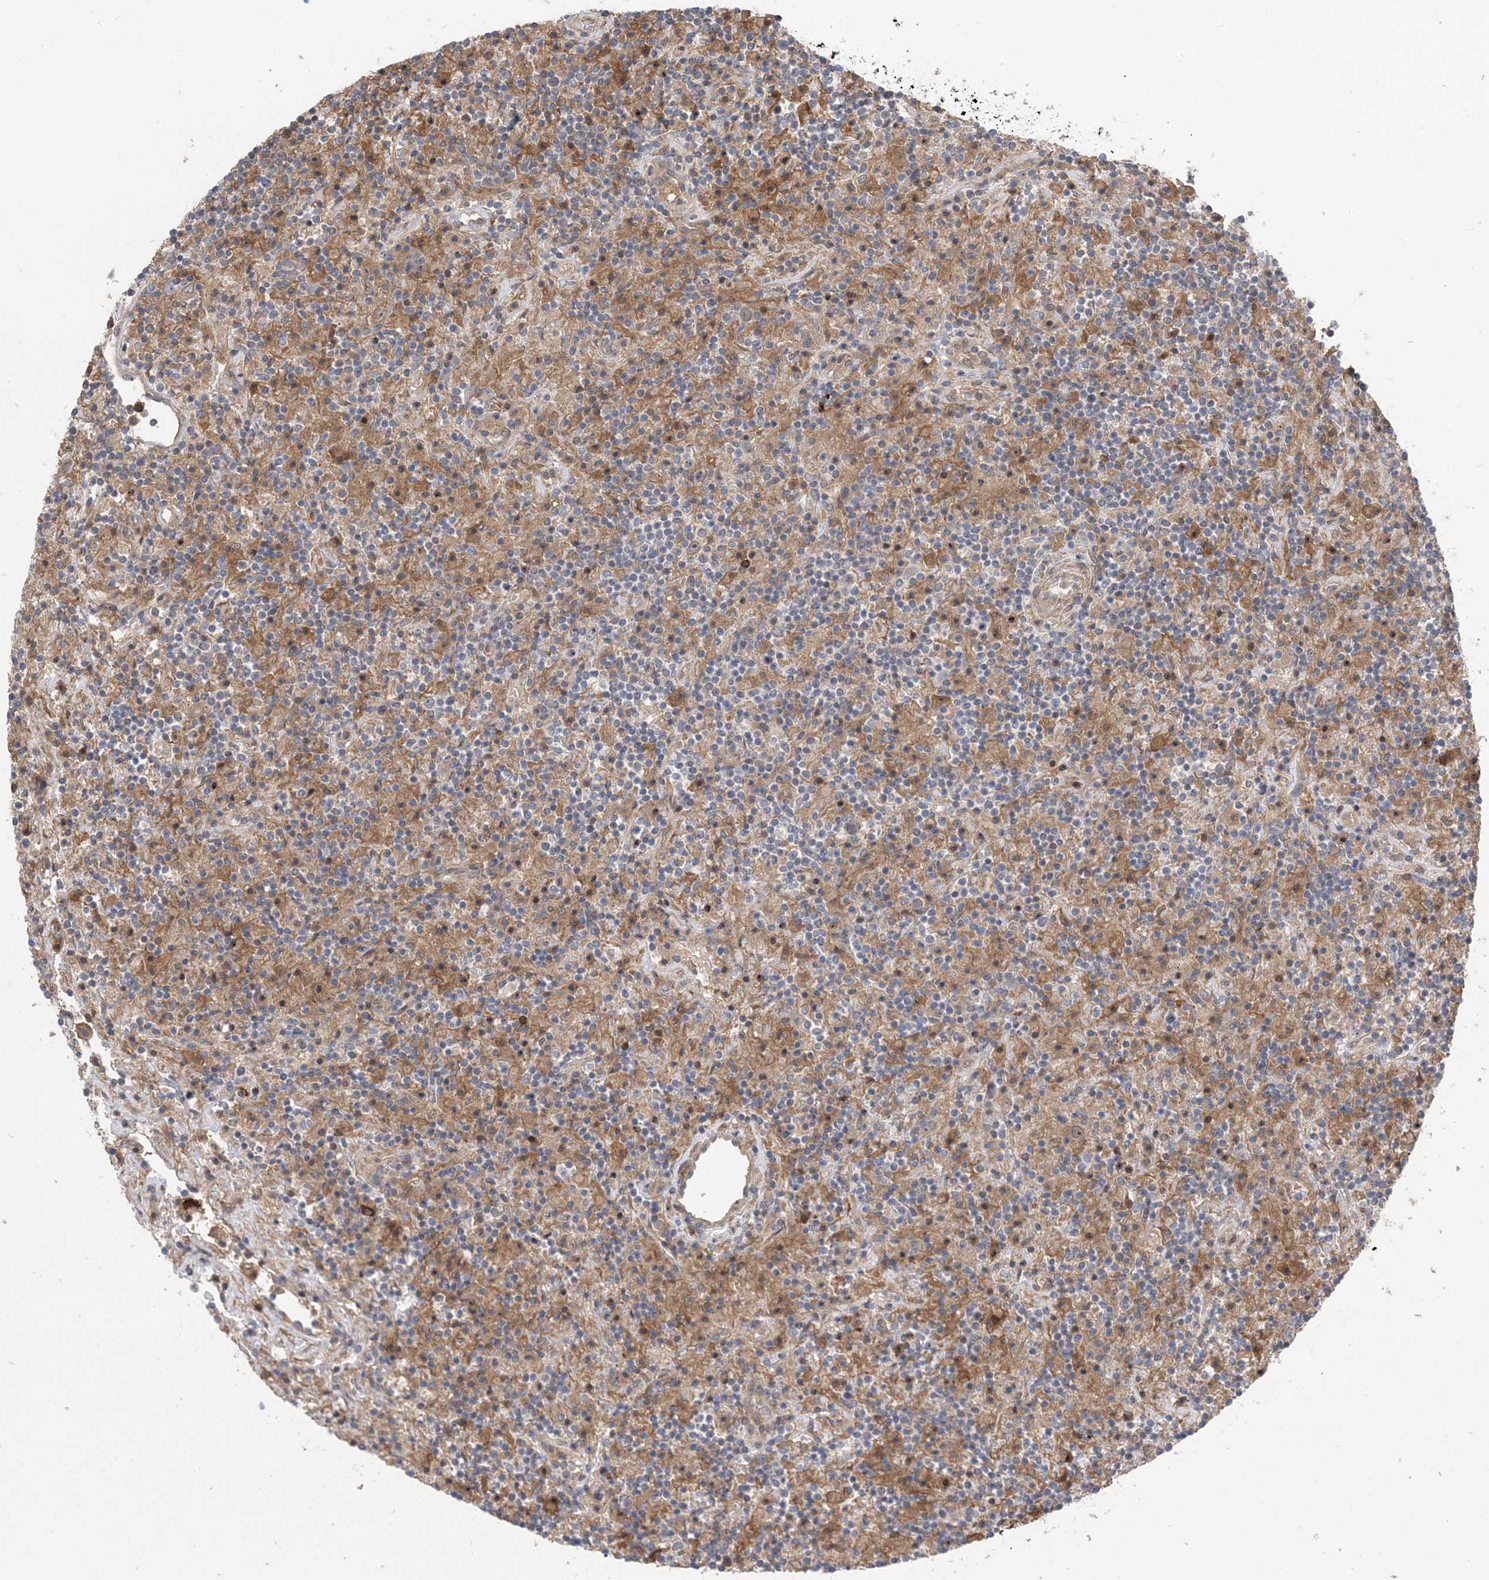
{"staining": {"intensity": "negative", "quantity": "none", "location": "none"}, "tissue": "lymphoma", "cell_type": "Tumor cells", "image_type": "cancer", "snomed": [{"axis": "morphology", "description": "Hodgkin's disease, NOS"}, {"axis": "topography", "description": "Lymph node"}], "caption": "Photomicrograph shows no significant protein positivity in tumor cells of lymphoma.", "gene": "HS1BP3", "patient": {"sex": "male", "age": 70}}